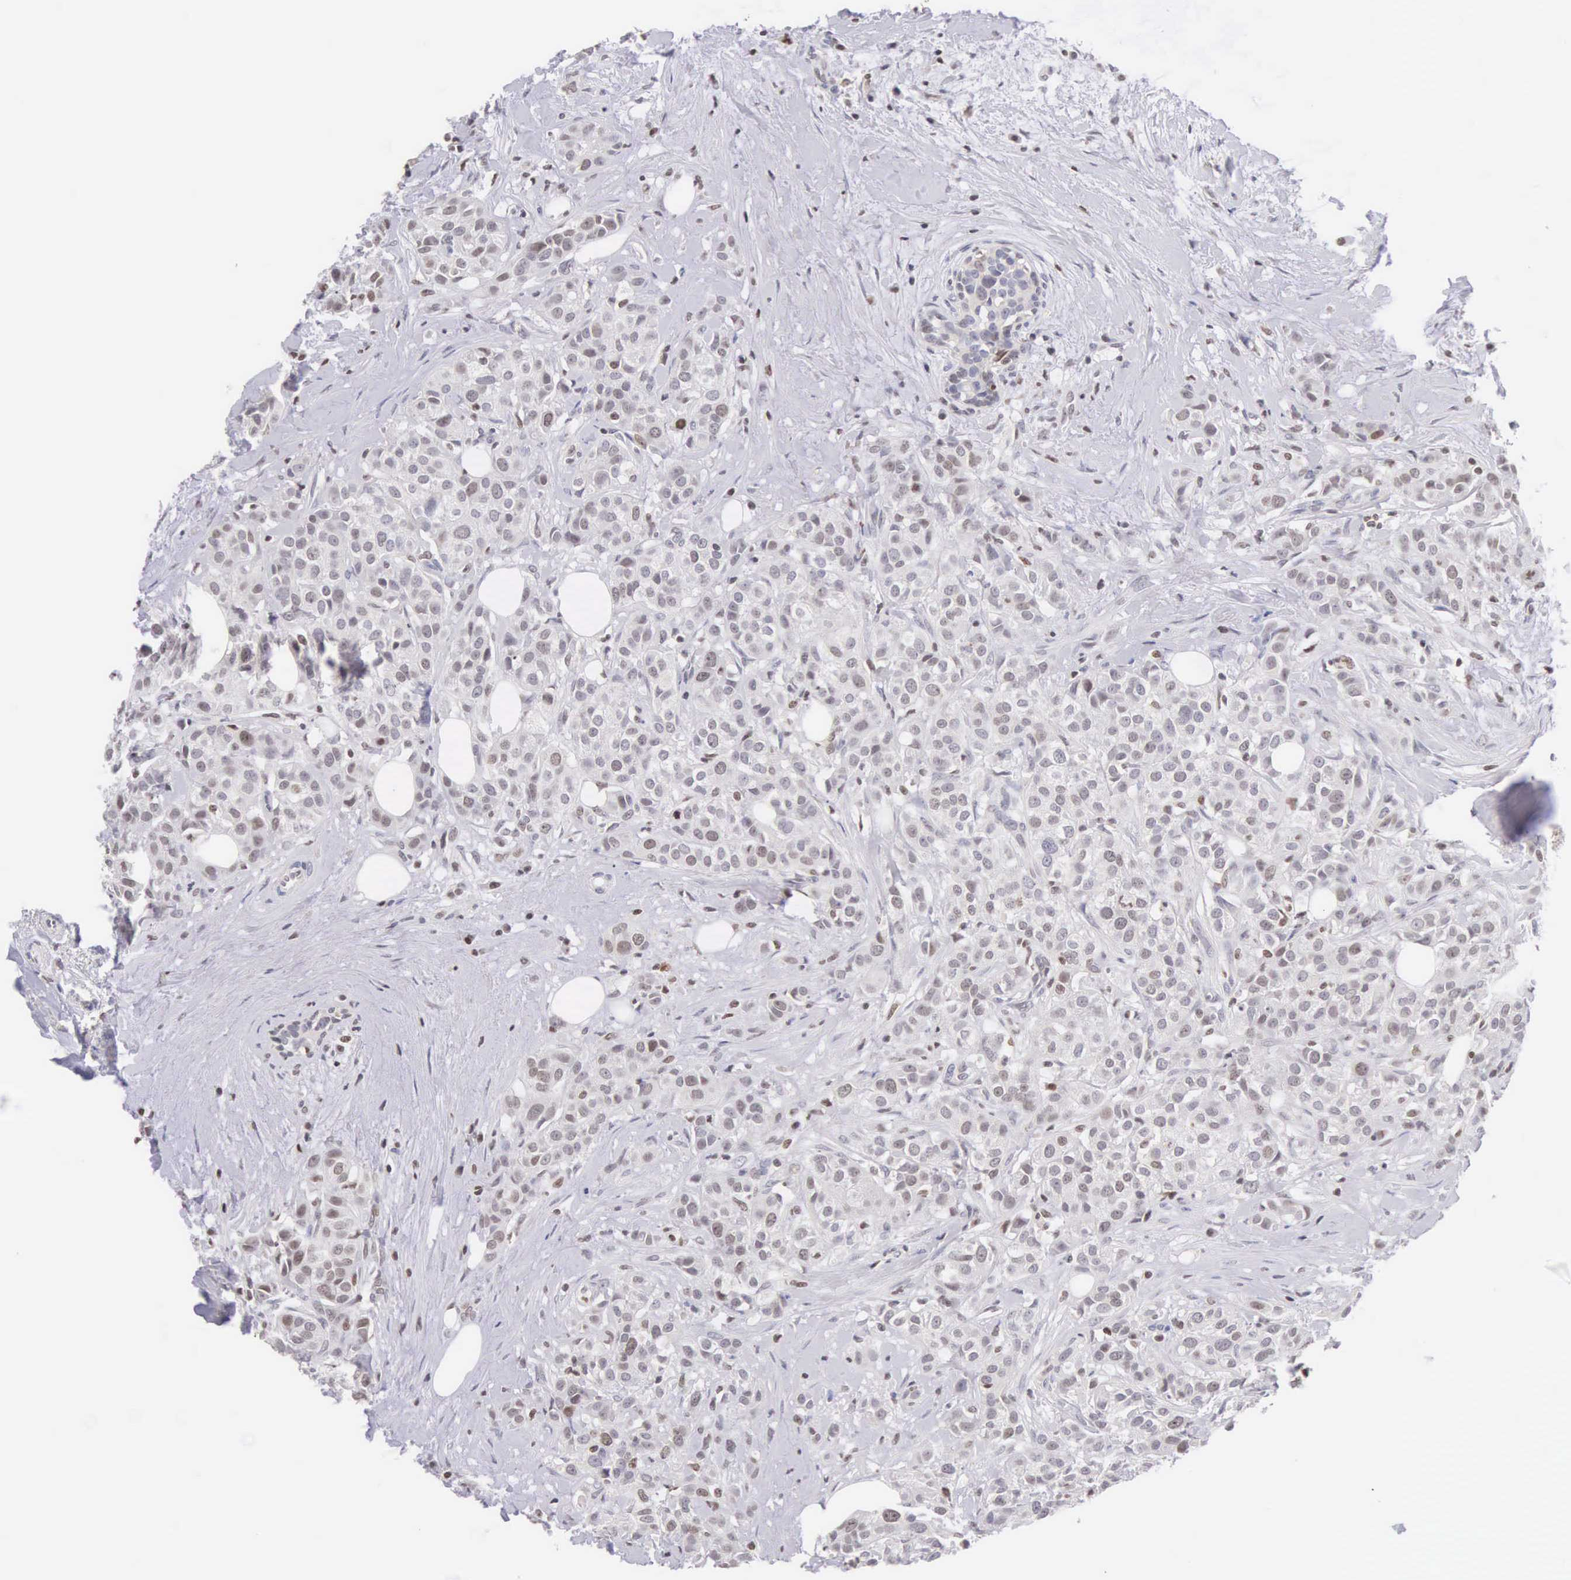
{"staining": {"intensity": "weak", "quantity": "25%-75%", "location": "nuclear"}, "tissue": "breast cancer", "cell_type": "Tumor cells", "image_type": "cancer", "snomed": [{"axis": "morphology", "description": "Duct carcinoma"}, {"axis": "topography", "description": "Breast"}], "caption": "Breast cancer tissue demonstrates weak nuclear staining in about 25%-75% of tumor cells, visualized by immunohistochemistry. The staining was performed using DAB to visualize the protein expression in brown, while the nuclei were stained in blue with hematoxylin (Magnification: 20x).", "gene": "VRK1", "patient": {"sex": "female", "age": 55}}